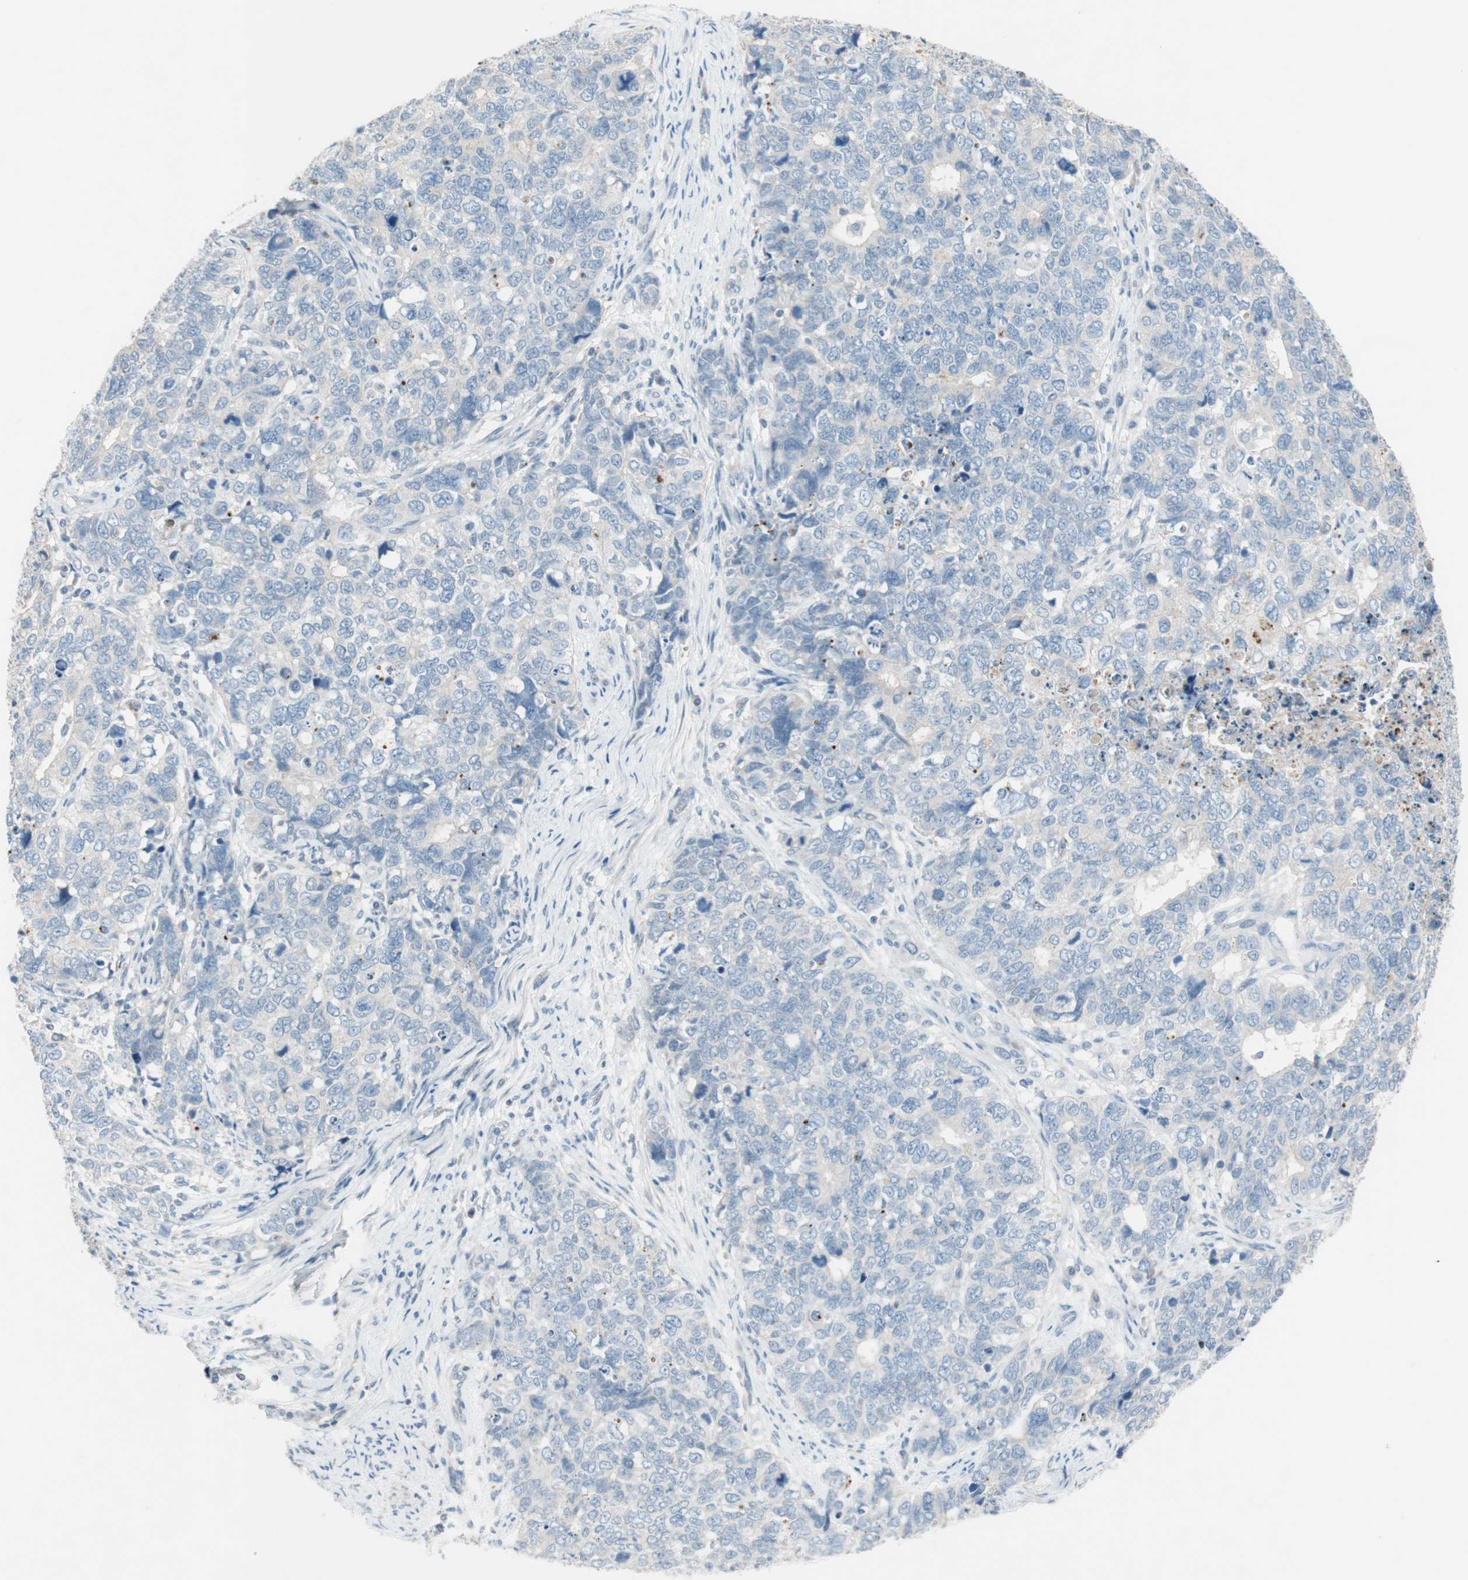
{"staining": {"intensity": "negative", "quantity": "none", "location": "none"}, "tissue": "cervical cancer", "cell_type": "Tumor cells", "image_type": "cancer", "snomed": [{"axis": "morphology", "description": "Squamous cell carcinoma, NOS"}, {"axis": "topography", "description": "Cervix"}], "caption": "Cervical cancer stained for a protein using immunohistochemistry (IHC) displays no positivity tumor cells.", "gene": "PDZK1", "patient": {"sex": "female", "age": 63}}